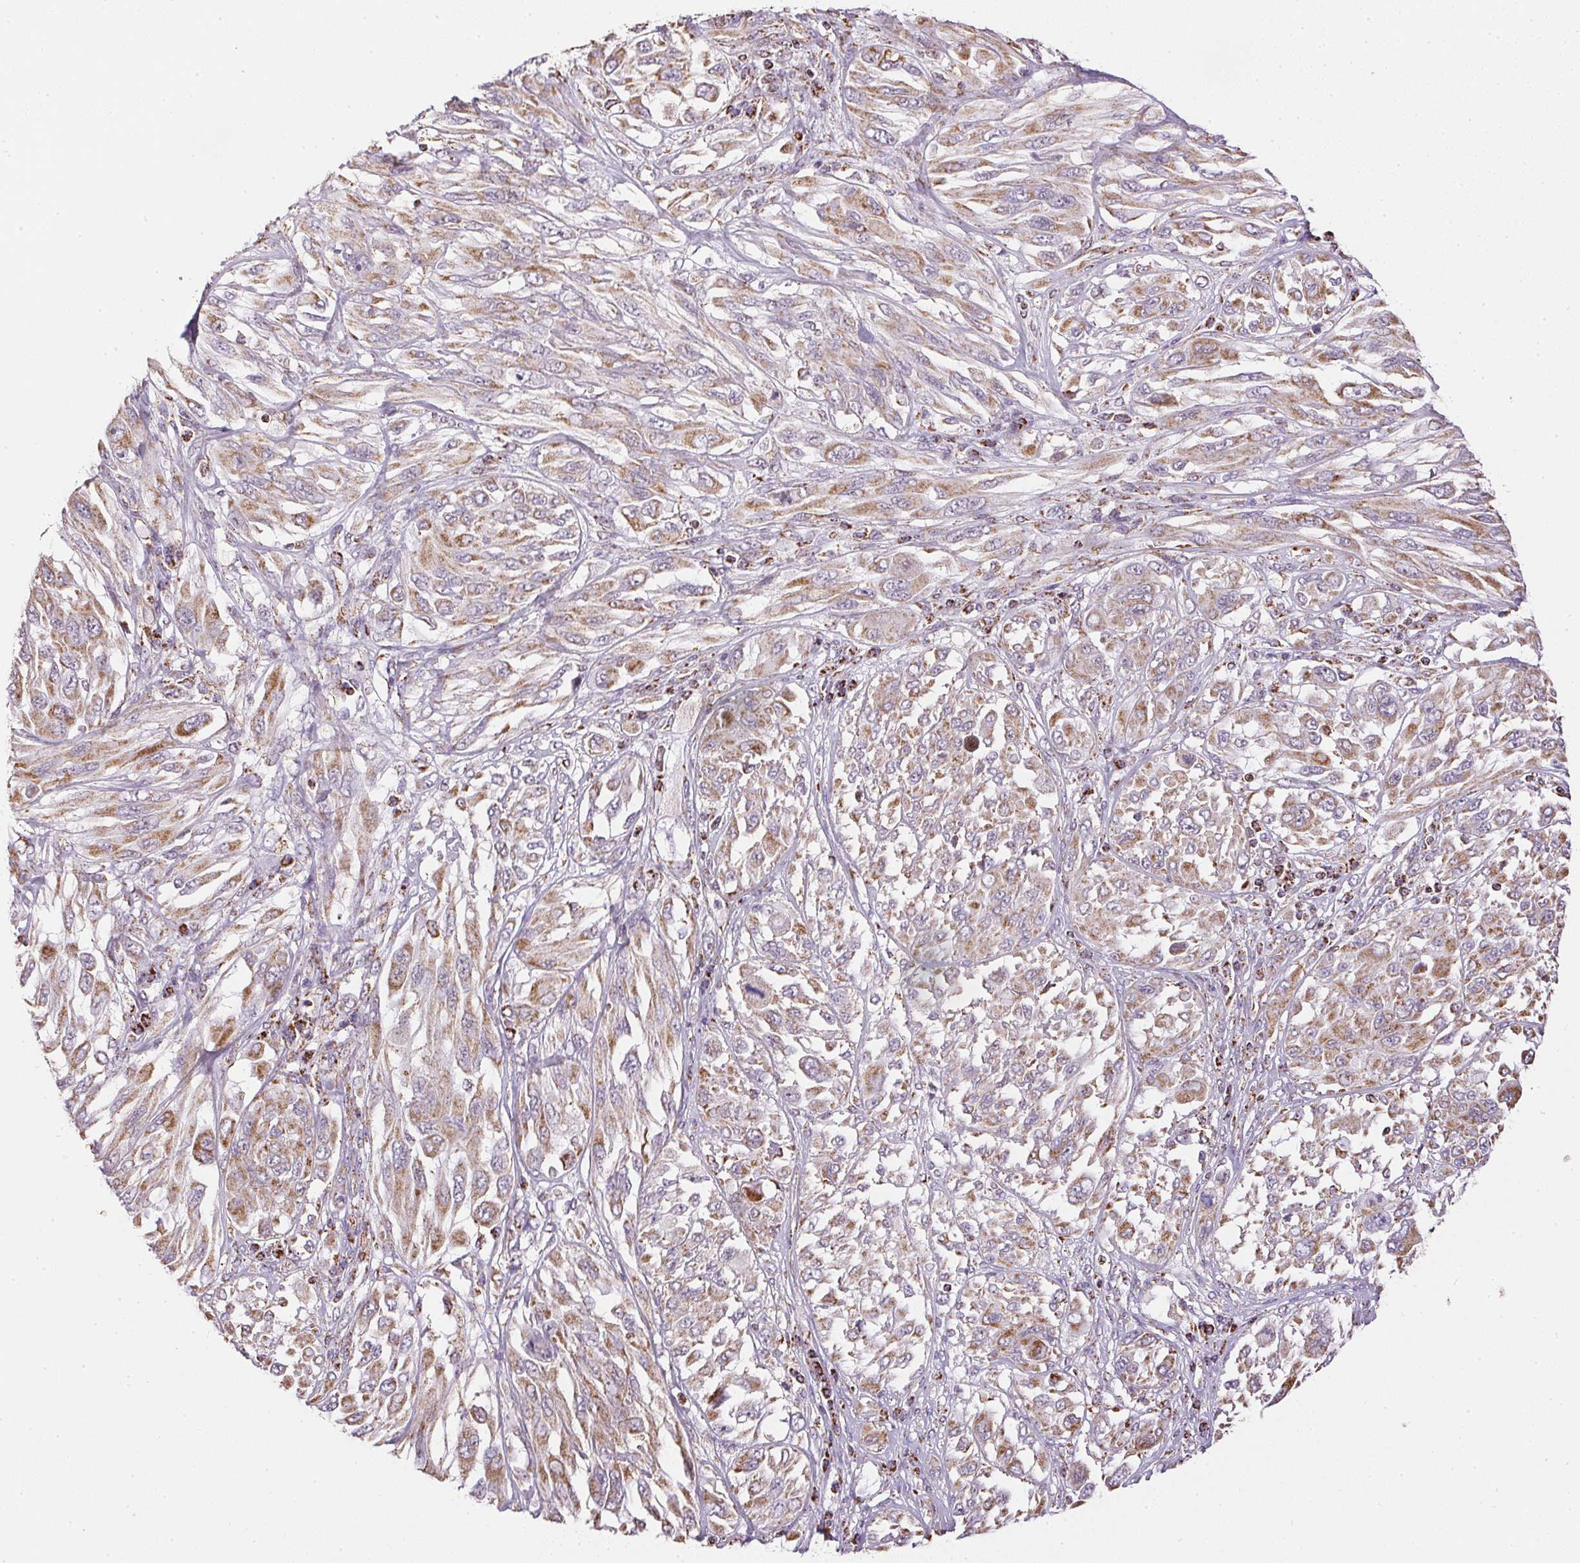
{"staining": {"intensity": "moderate", "quantity": ">75%", "location": "cytoplasmic/membranous"}, "tissue": "melanoma", "cell_type": "Tumor cells", "image_type": "cancer", "snomed": [{"axis": "morphology", "description": "Malignant melanoma, NOS"}, {"axis": "topography", "description": "Skin"}], "caption": "Tumor cells reveal medium levels of moderate cytoplasmic/membranous positivity in about >75% of cells in melanoma. Ihc stains the protein of interest in brown and the nuclei are stained blue.", "gene": "MAPK11", "patient": {"sex": "female", "age": 91}}